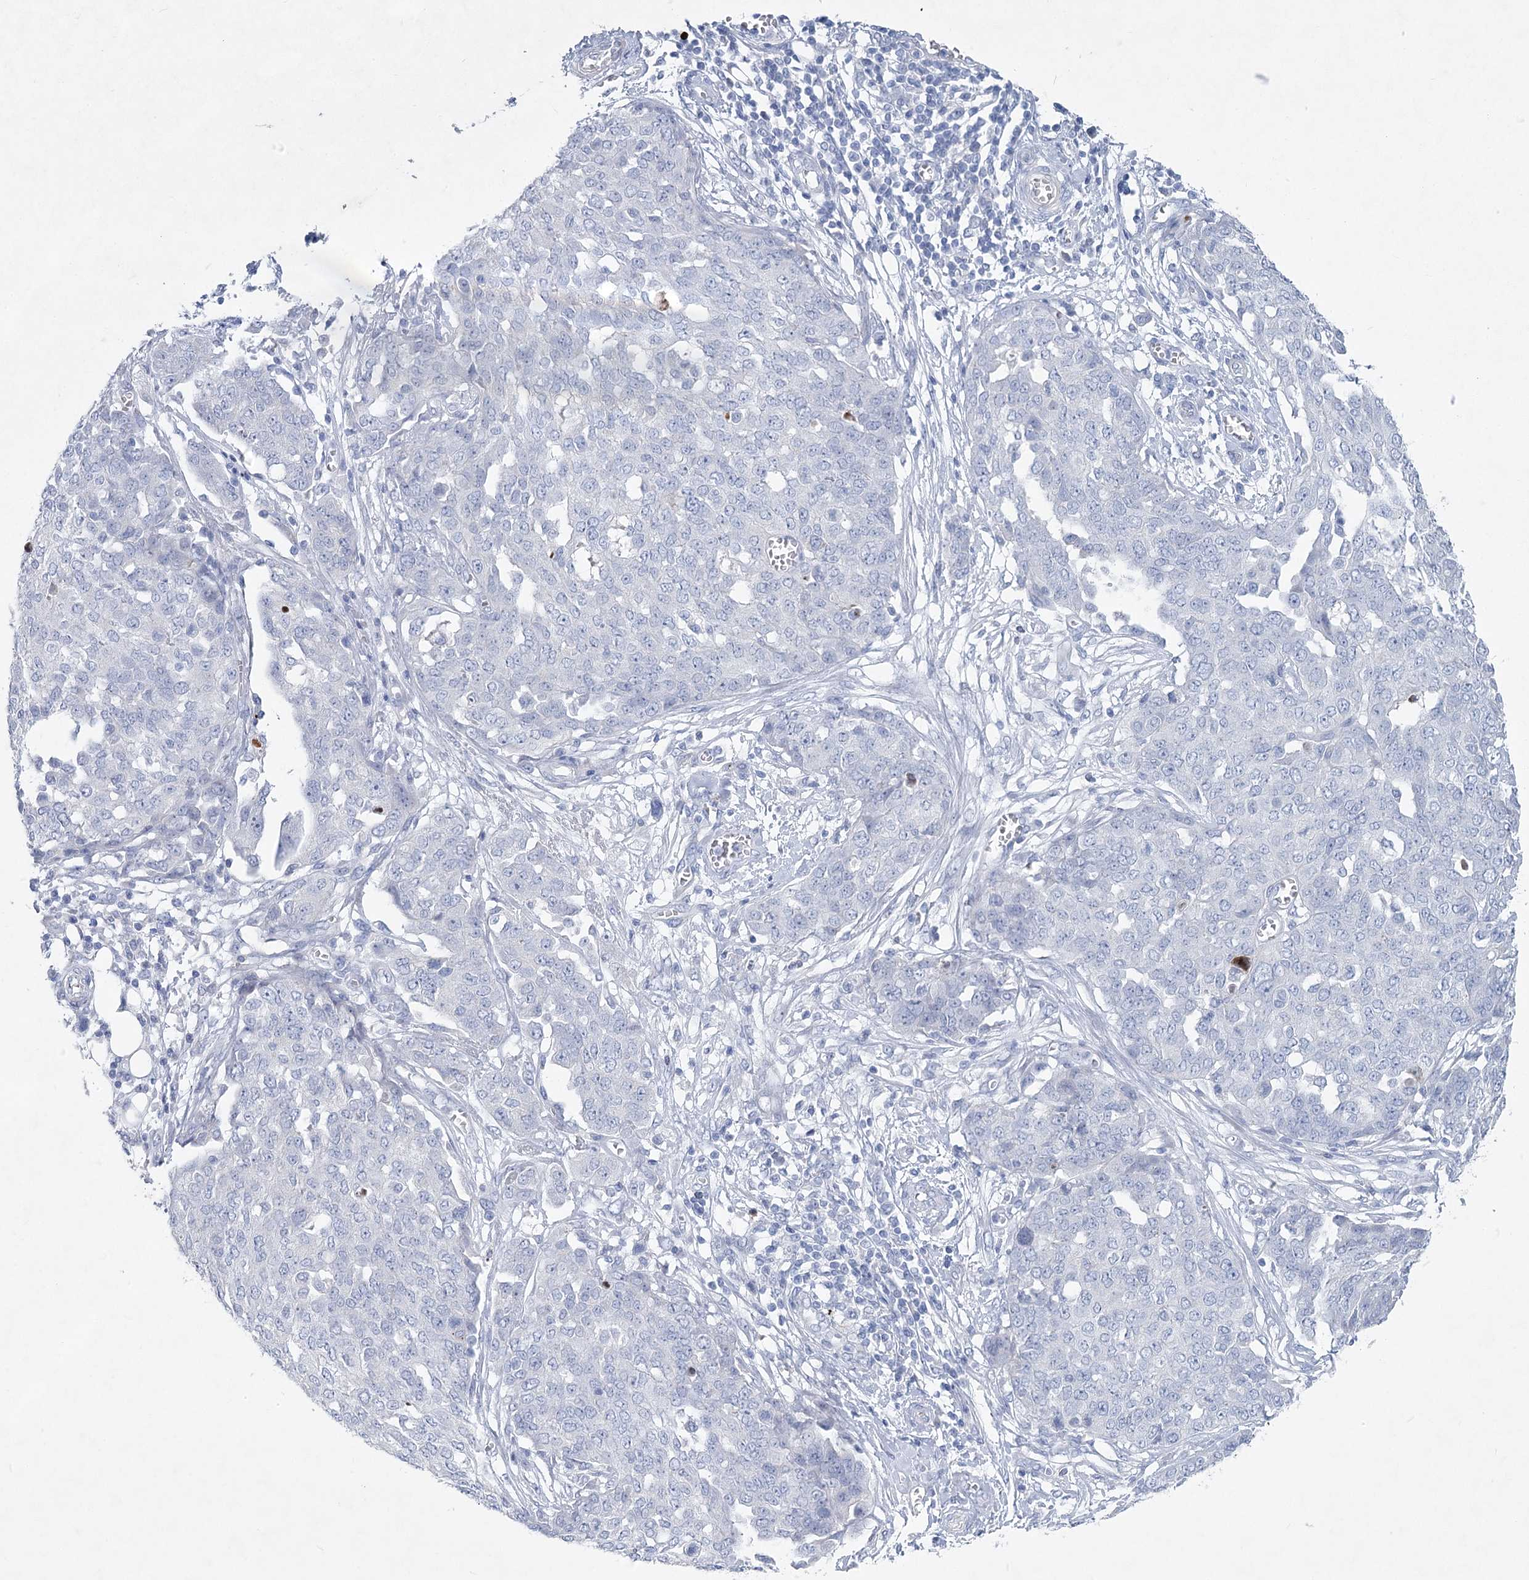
{"staining": {"intensity": "negative", "quantity": "none", "location": "none"}, "tissue": "ovarian cancer", "cell_type": "Tumor cells", "image_type": "cancer", "snomed": [{"axis": "morphology", "description": "Cystadenocarcinoma, serous, NOS"}, {"axis": "topography", "description": "Soft tissue"}, {"axis": "topography", "description": "Ovary"}], "caption": "This image is of ovarian serous cystadenocarcinoma stained with immunohistochemistry (IHC) to label a protein in brown with the nuclei are counter-stained blue. There is no positivity in tumor cells.", "gene": "WDR74", "patient": {"sex": "female", "age": 57}}